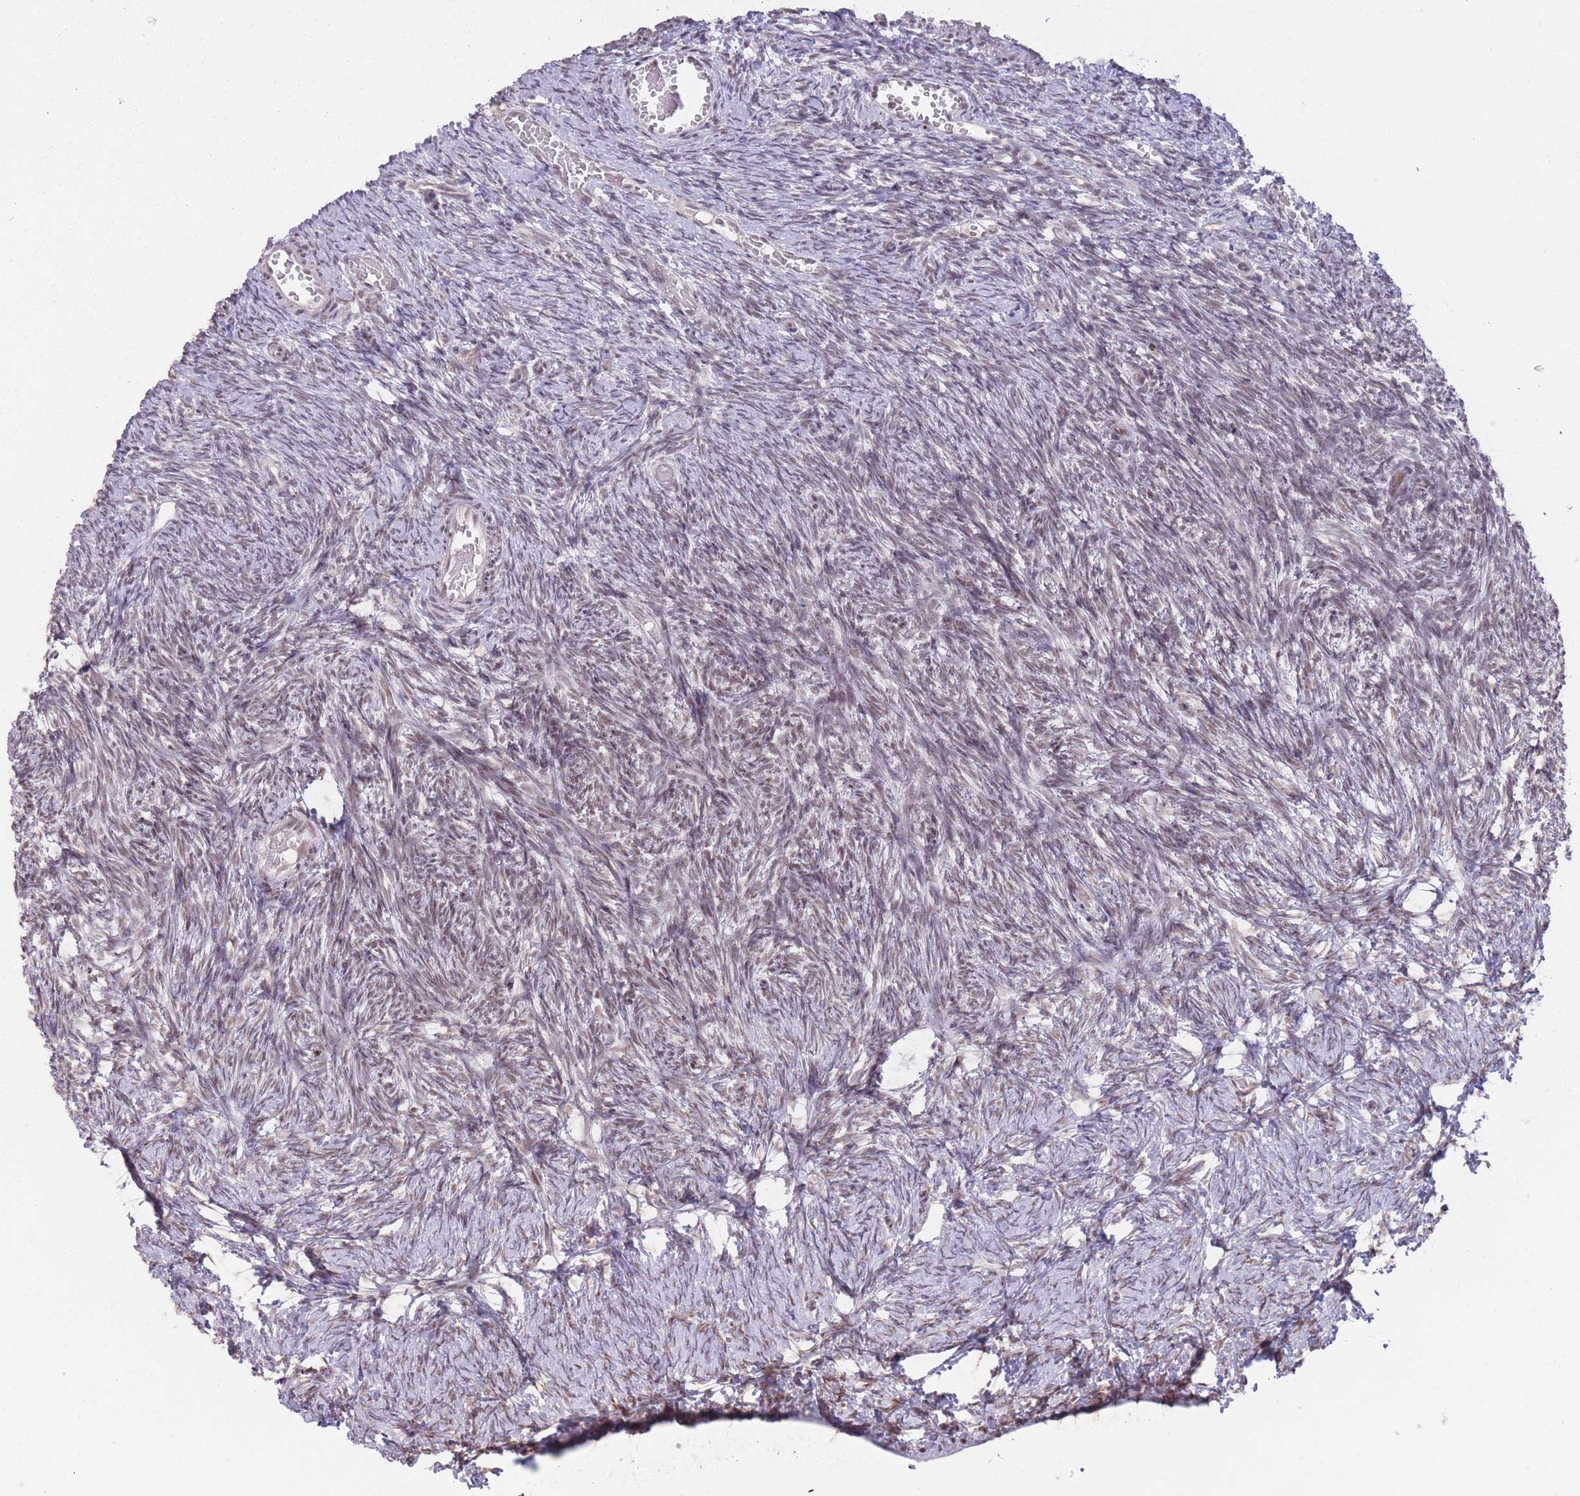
{"staining": {"intensity": "weak", "quantity": "<25%", "location": "nuclear"}, "tissue": "ovary", "cell_type": "Ovarian stroma cells", "image_type": "normal", "snomed": [{"axis": "morphology", "description": "Normal tissue, NOS"}, {"axis": "topography", "description": "Ovary"}], "caption": "Human ovary stained for a protein using immunohistochemistry (IHC) exhibits no staining in ovarian stroma cells.", "gene": "HNRNPUL1", "patient": {"sex": "female", "age": 39}}